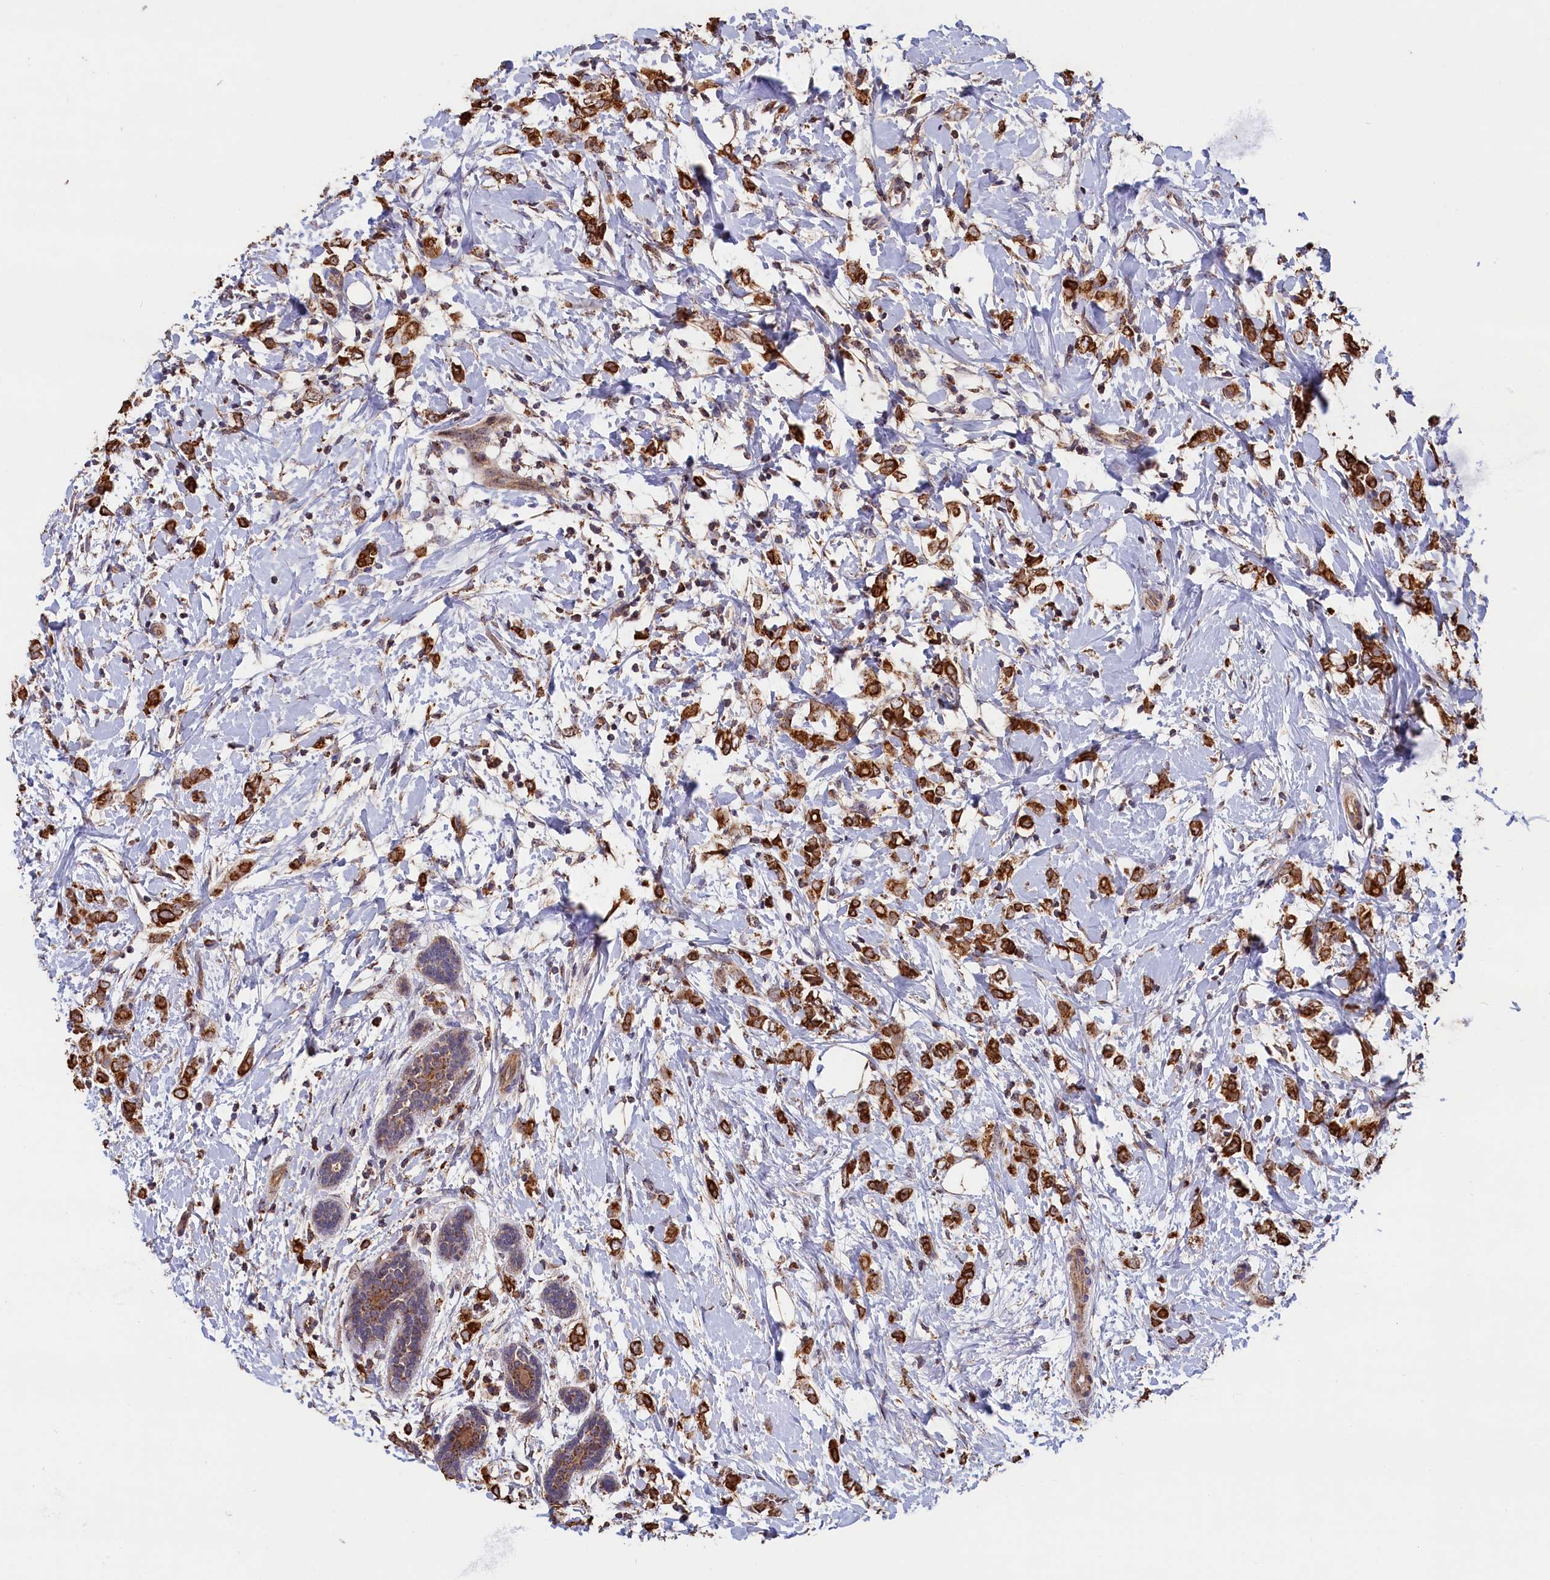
{"staining": {"intensity": "strong", "quantity": ">75%", "location": "cytoplasmic/membranous"}, "tissue": "breast cancer", "cell_type": "Tumor cells", "image_type": "cancer", "snomed": [{"axis": "morphology", "description": "Normal tissue, NOS"}, {"axis": "morphology", "description": "Lobular carcinoma"}, {"axis": "topography", "description": "Breast"}], "caption": "Immunohistochemistry micrograph of breast lobular carcinoma stained for a protein (brown), which displays high levels of strong cytoplasmic/membranous staining in about >75% of tumor cells.", "gene": "ZNF816", "patient": {"sex": "female", "age": 47}}